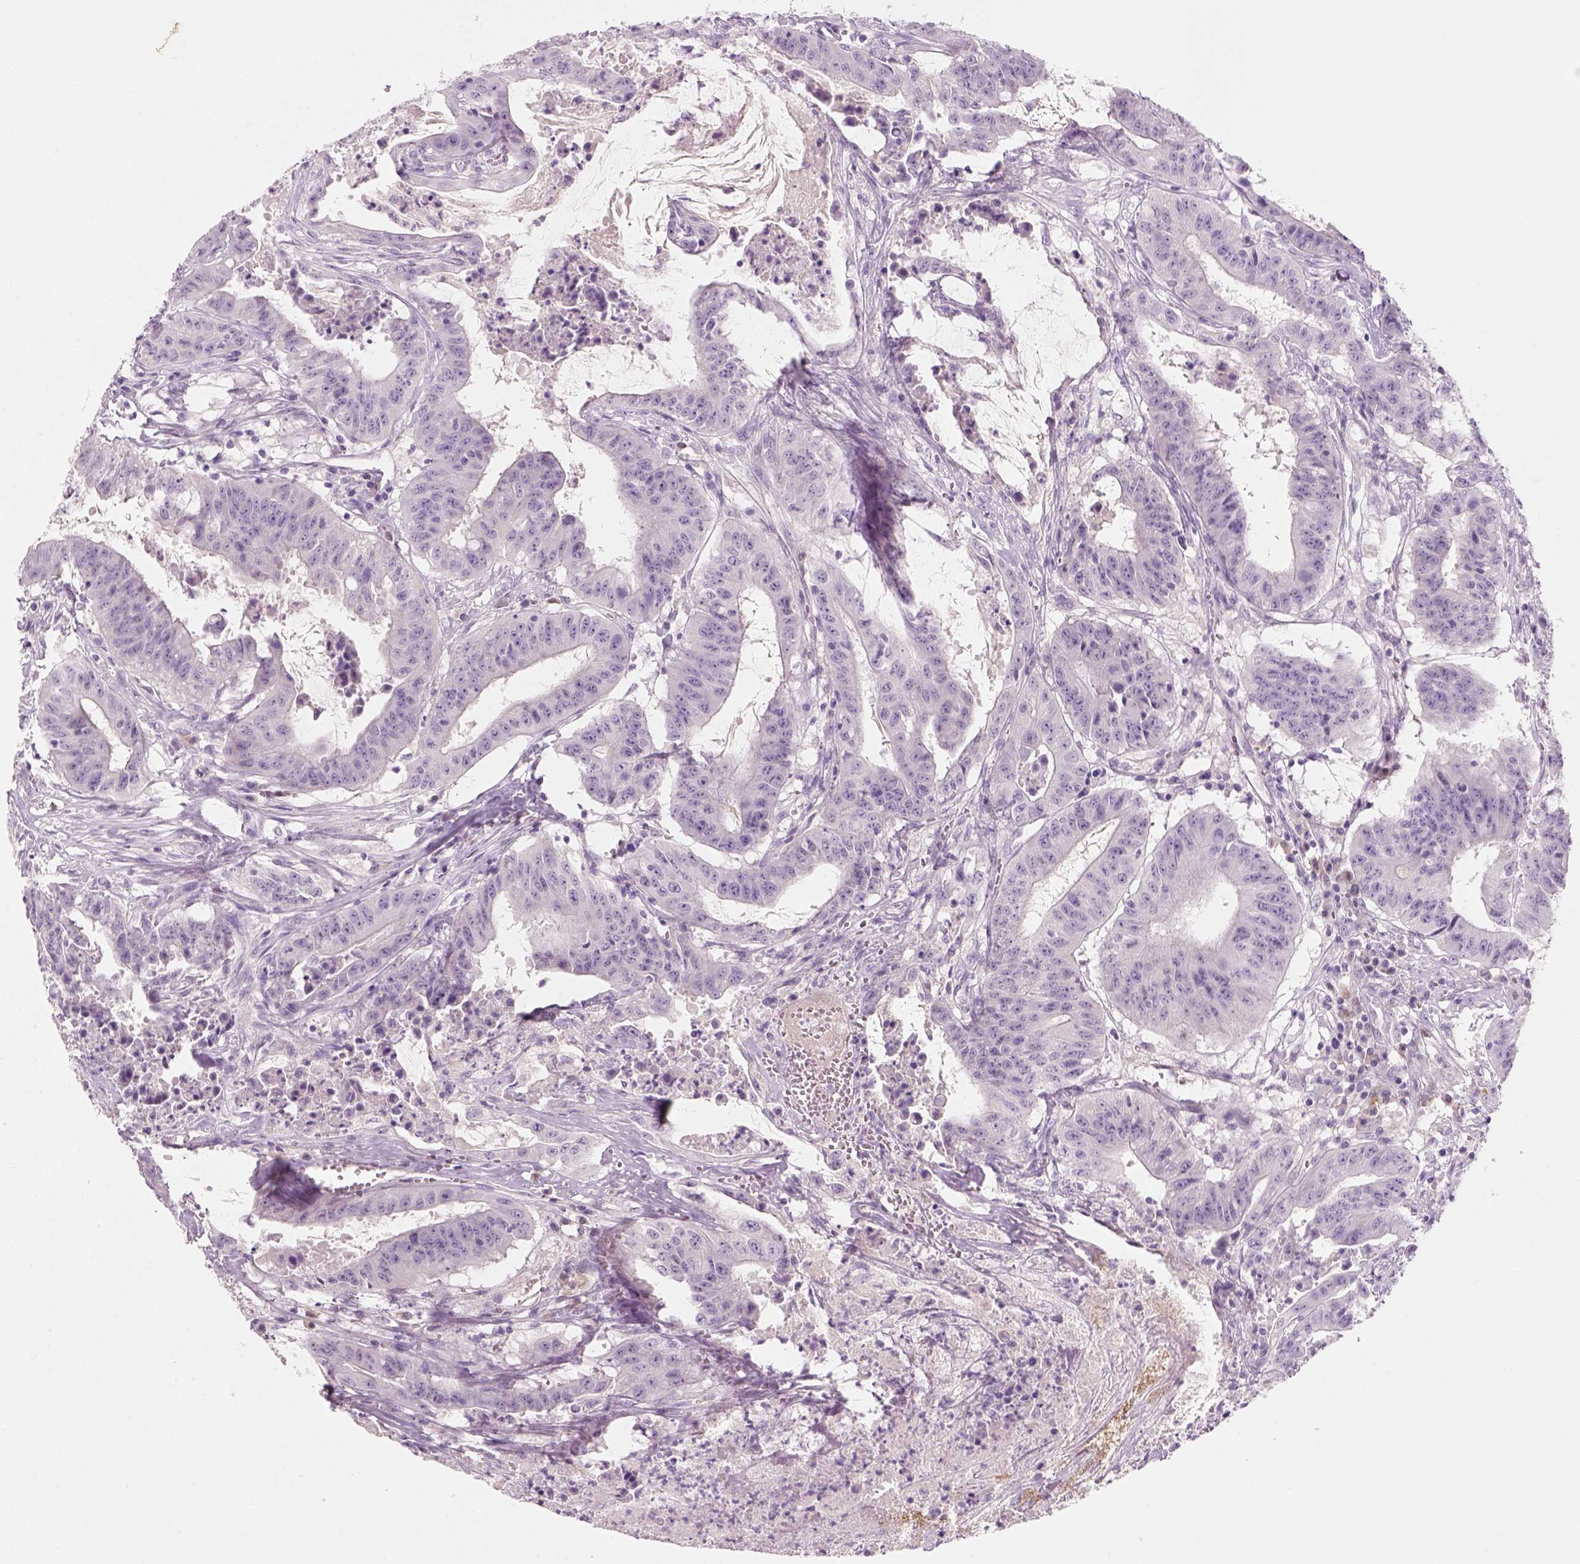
{"staining": {"intensity": "negative", "quantity": "none", "location": "none"}, "tissue": "colorectal cancer", "cell_type": "Tumor cells", "image_type": "cancer", "snomed": [{"axis": "morphology", "description": "Adenocarcinoma, NOS"}, {"axis": "topography", "description": "Colon"}], "caption": "Immunohistochemical staining of colorectal cancer (adenocarcinoma) shows no significant staining in tumor cells.", "gene": "KRT25", "patient": {"sex": "male", "age": 33}}